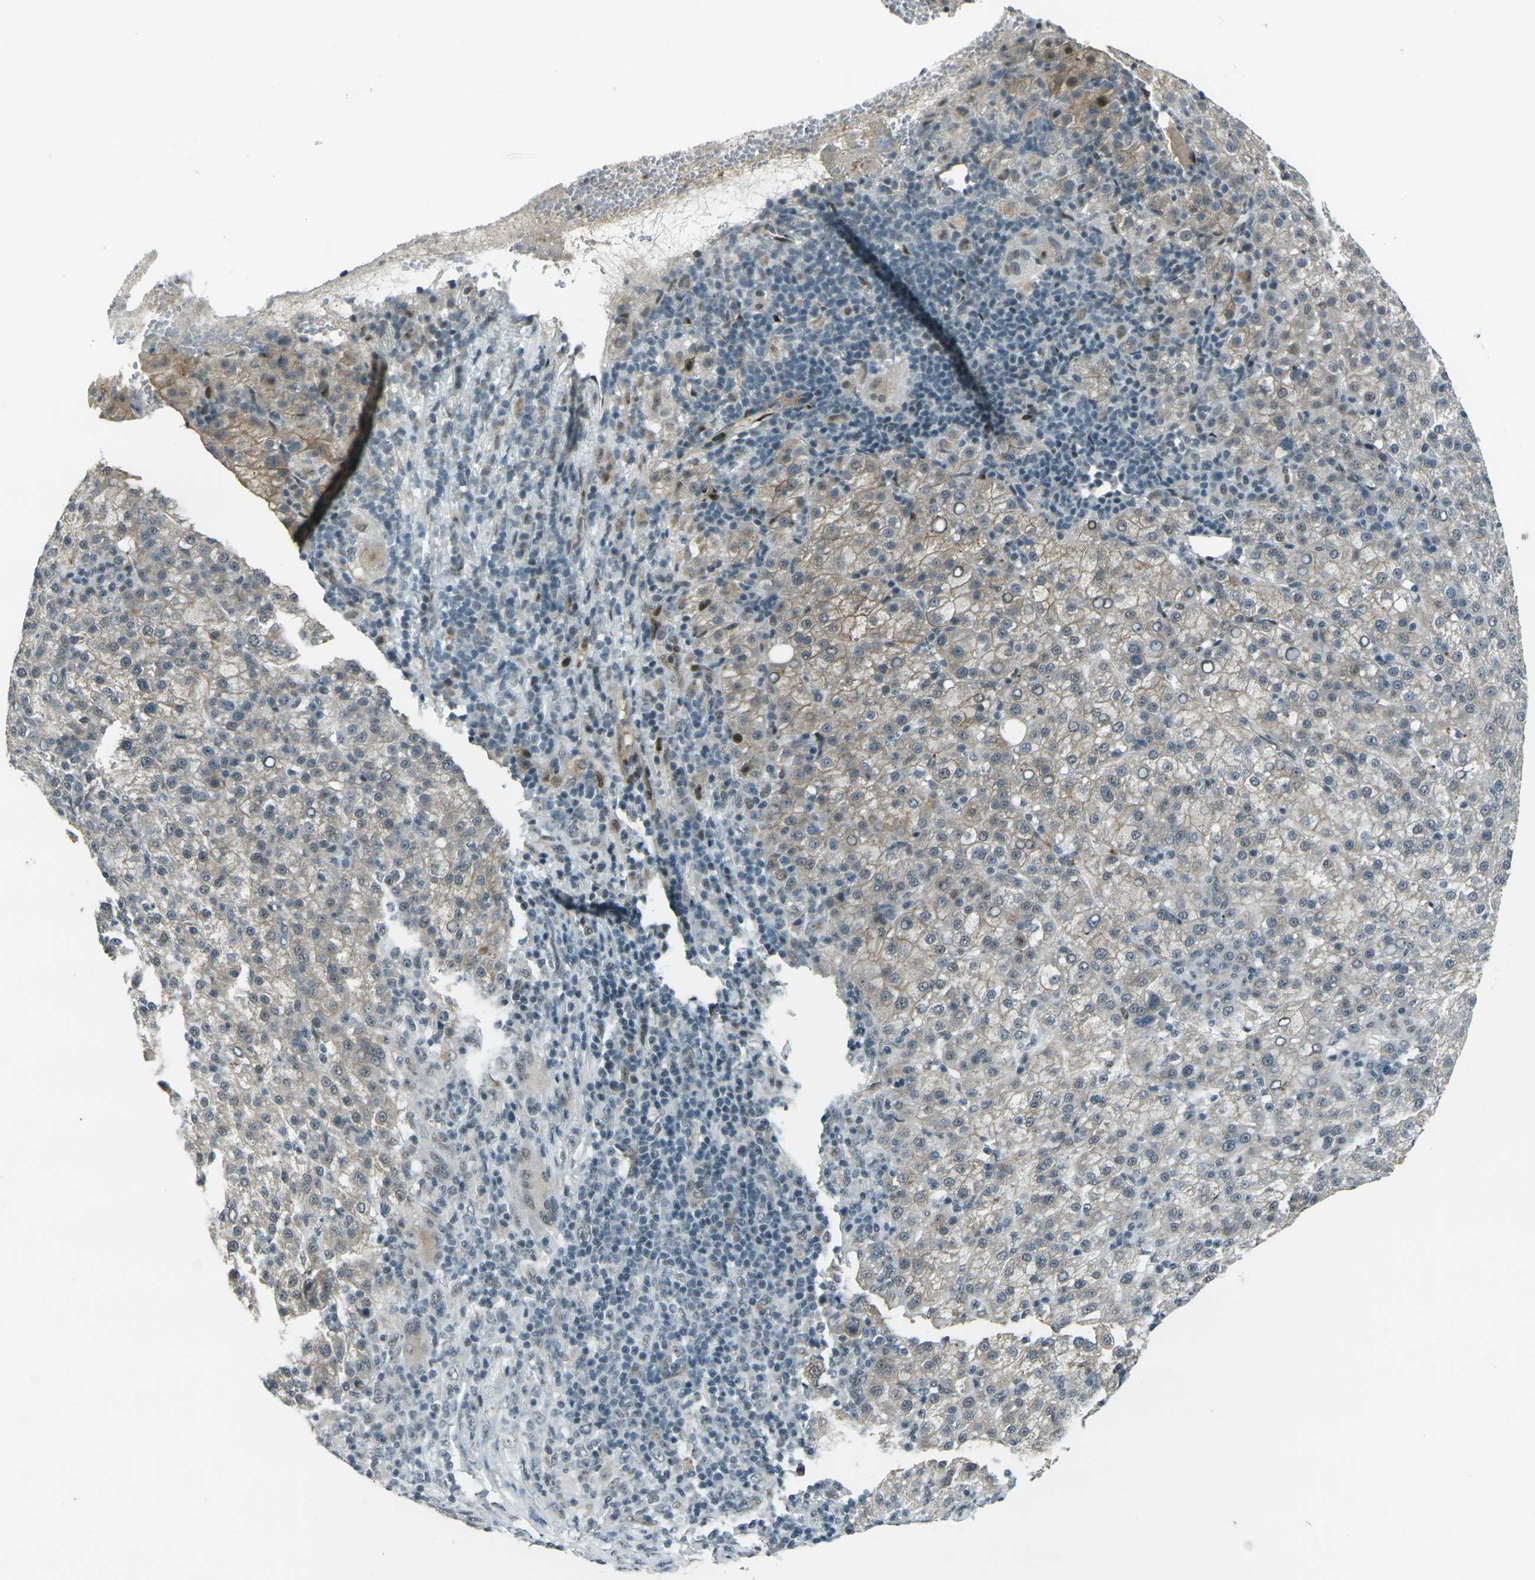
{"staining": {"intensity": "weak", "quantity": "<25%", "location": "cytoplasmic/membranous"}, "tissue": "liver cancer", "cell_type": "Tumor cells", "image_type": "cancer", "snomed": [{"axis": "morphology", "description": "Carcinoma, Hepatocellular, NOS"}, {"axis": "topography", "description": "Liver"}], "caption": "Immunohistochemistry (IHC) histopathology image of human liver cancer (hepatocellular carcinoma) stained for a protein (brown), which demonstrates no positivity in tumor cells.", "gene": "GPR19", "patient": {"sex": "female", "age": 58}}